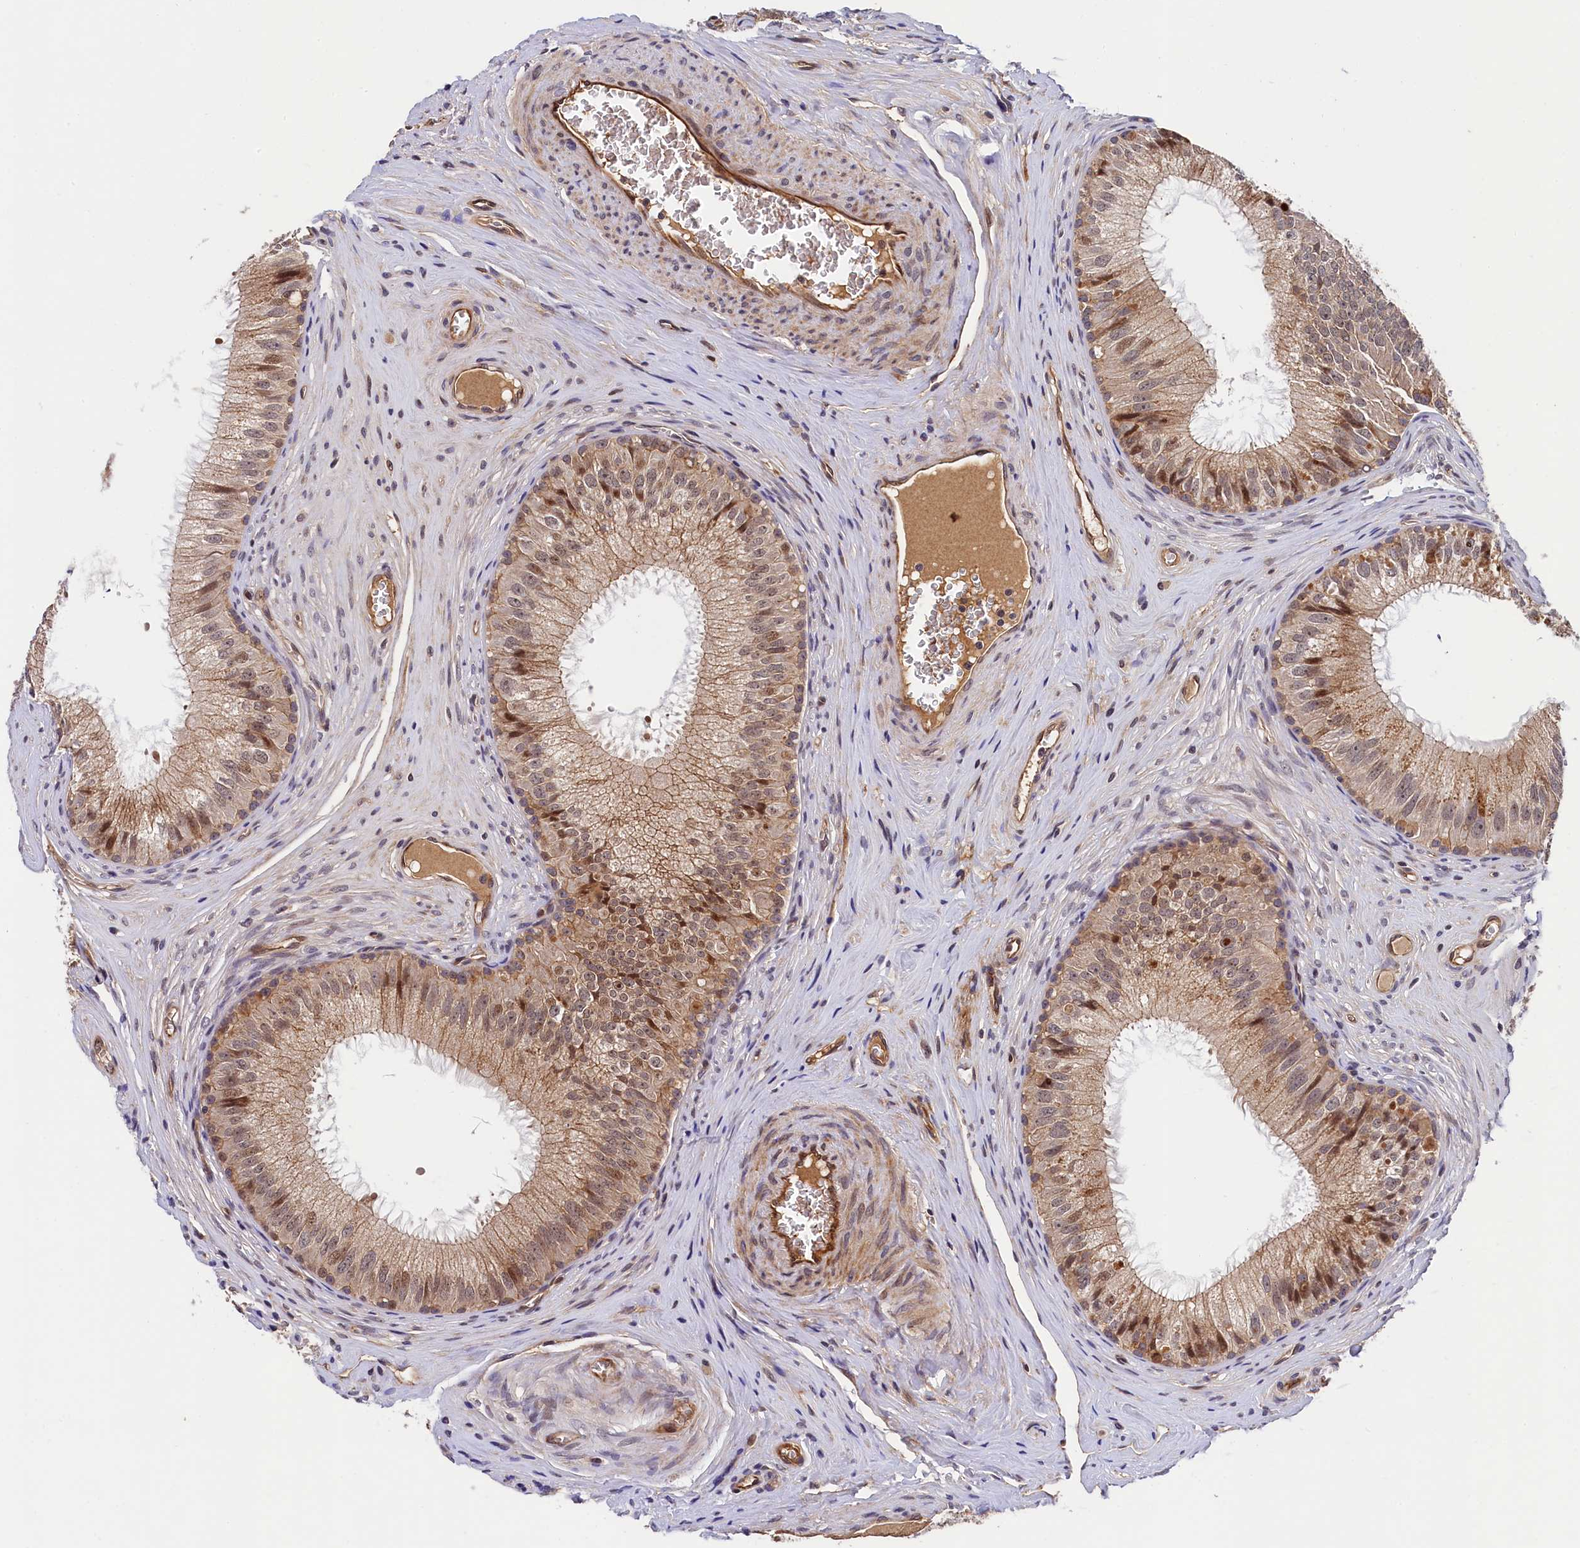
{"staining": {"intensity": "moderate", "quantity": "25%-75%", "location": "cytoplasmic/membranous,nuclear"}, "tissue": "epididymis", "cell_type": "Glandular cells", "image_type": "normal", "snomed": [{"axis": "morphology", "description": "Normal tissue, NOS"}, {"axis": "topography", "description": "Epididymis"}], "caption": "This histopathology image exhibits normal epididymis stained with immunohistochemistry (IHC) to label a protein in brown. The cytoplasmic/membranous,nuclear of glandular cells show moderate positivity for the protein. Nuclei are counter-stained blue.", "gene": "ARL14EP", "patient": {"sex": "male", "age": 46}}